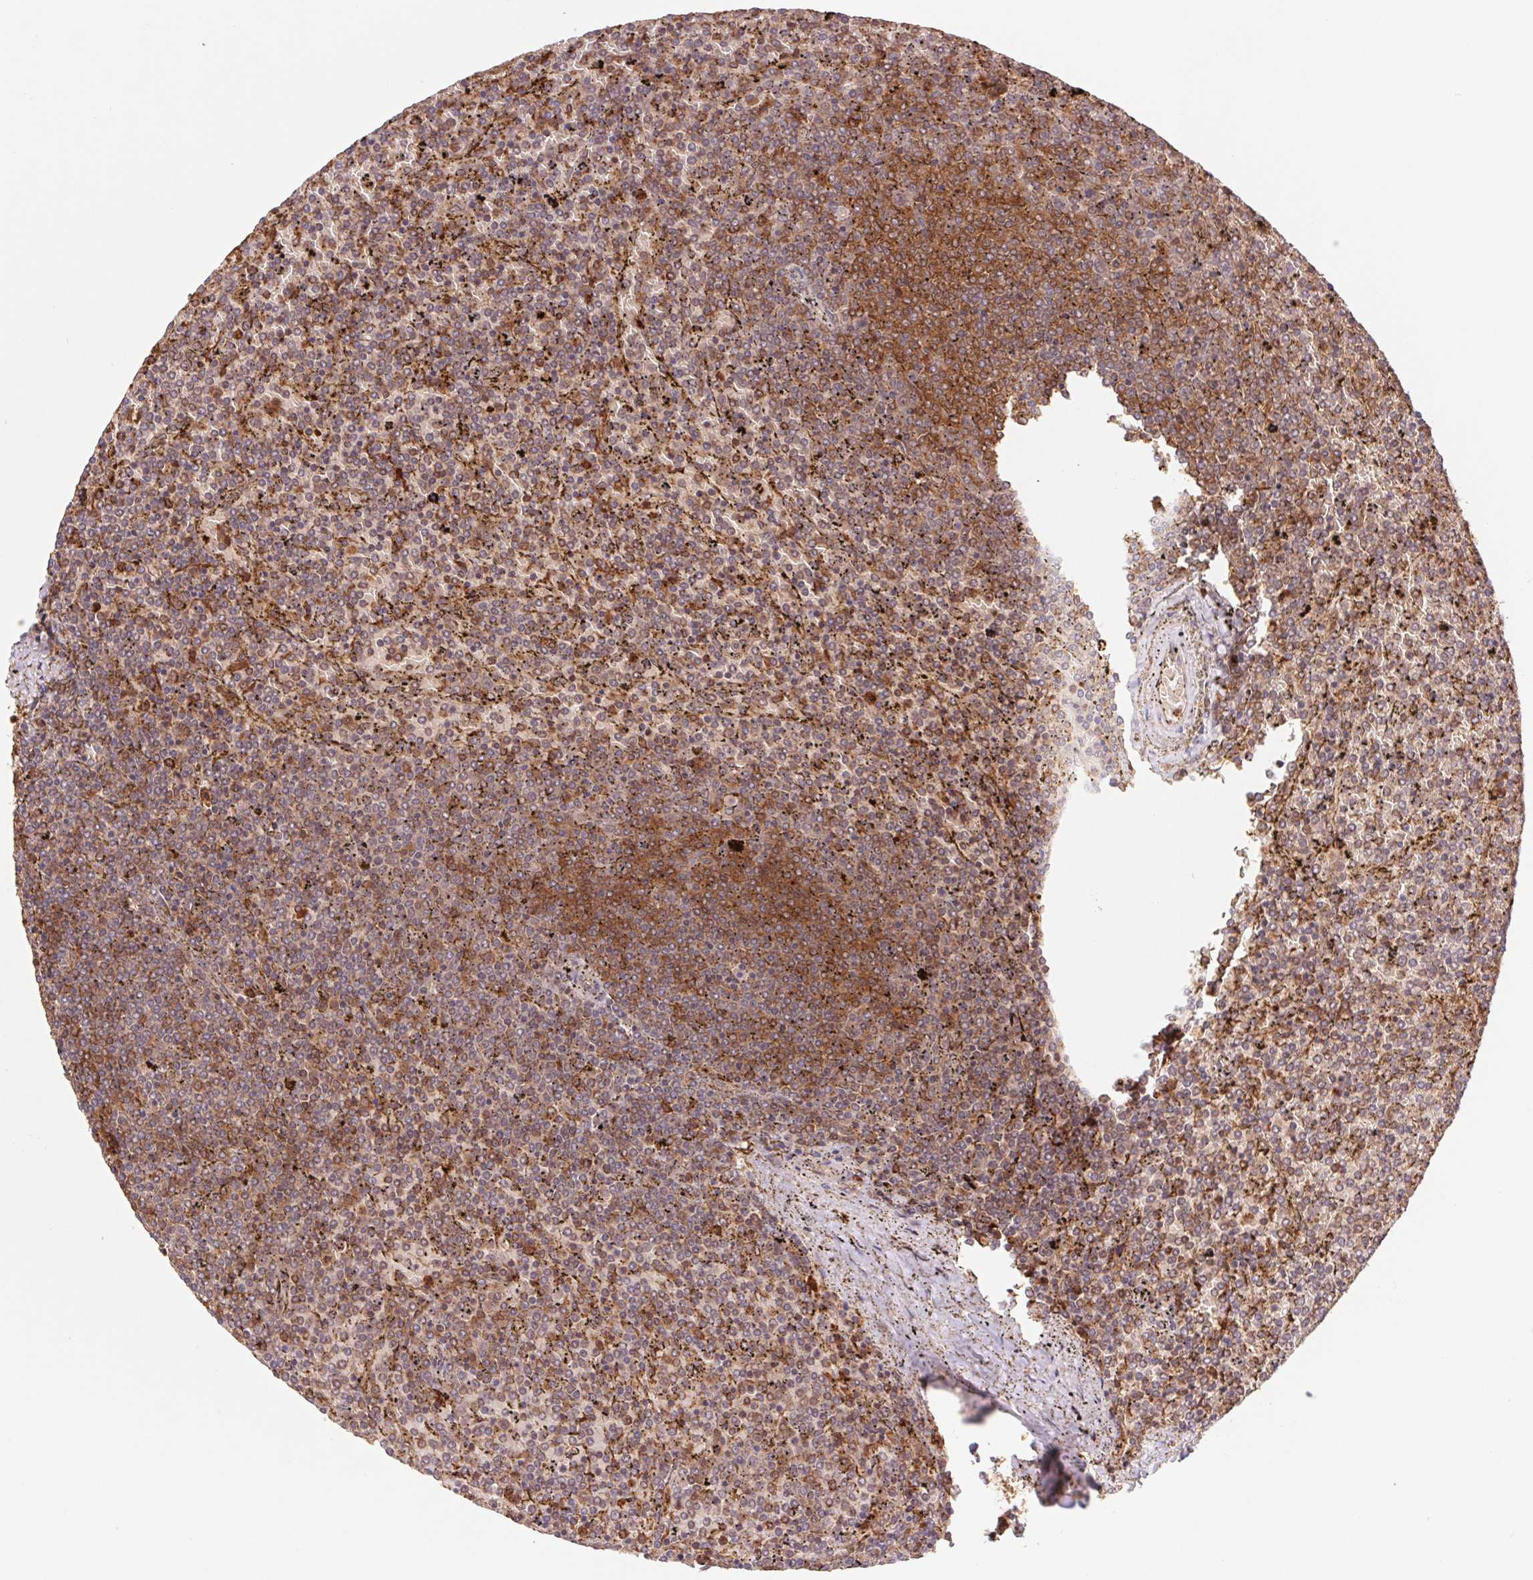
{"staining": {"intensity": "moderate", "quantity": "25%-75%", "location": "cytoplasmic/membranous"}, "tissue": "lymphoma", "cell_type": "Tumor cells", "image_type": "cancer", "snomed": [{"axis": "morphology", "description": "Malignant lymphoma, non-Hodgkin's type, Low grade"}, {"axis": "topography", "description": "Spleen"}], "caption": "Immunohistochemistry histopathology image of human lymphoma stained for a protein (brown), which displays medium levels of moderate cytoplasmic/membranous staining in approximately 25%-75% of tumor cells.", "gene": "URM1", "patient": {"sex": "female", "age": 77}}